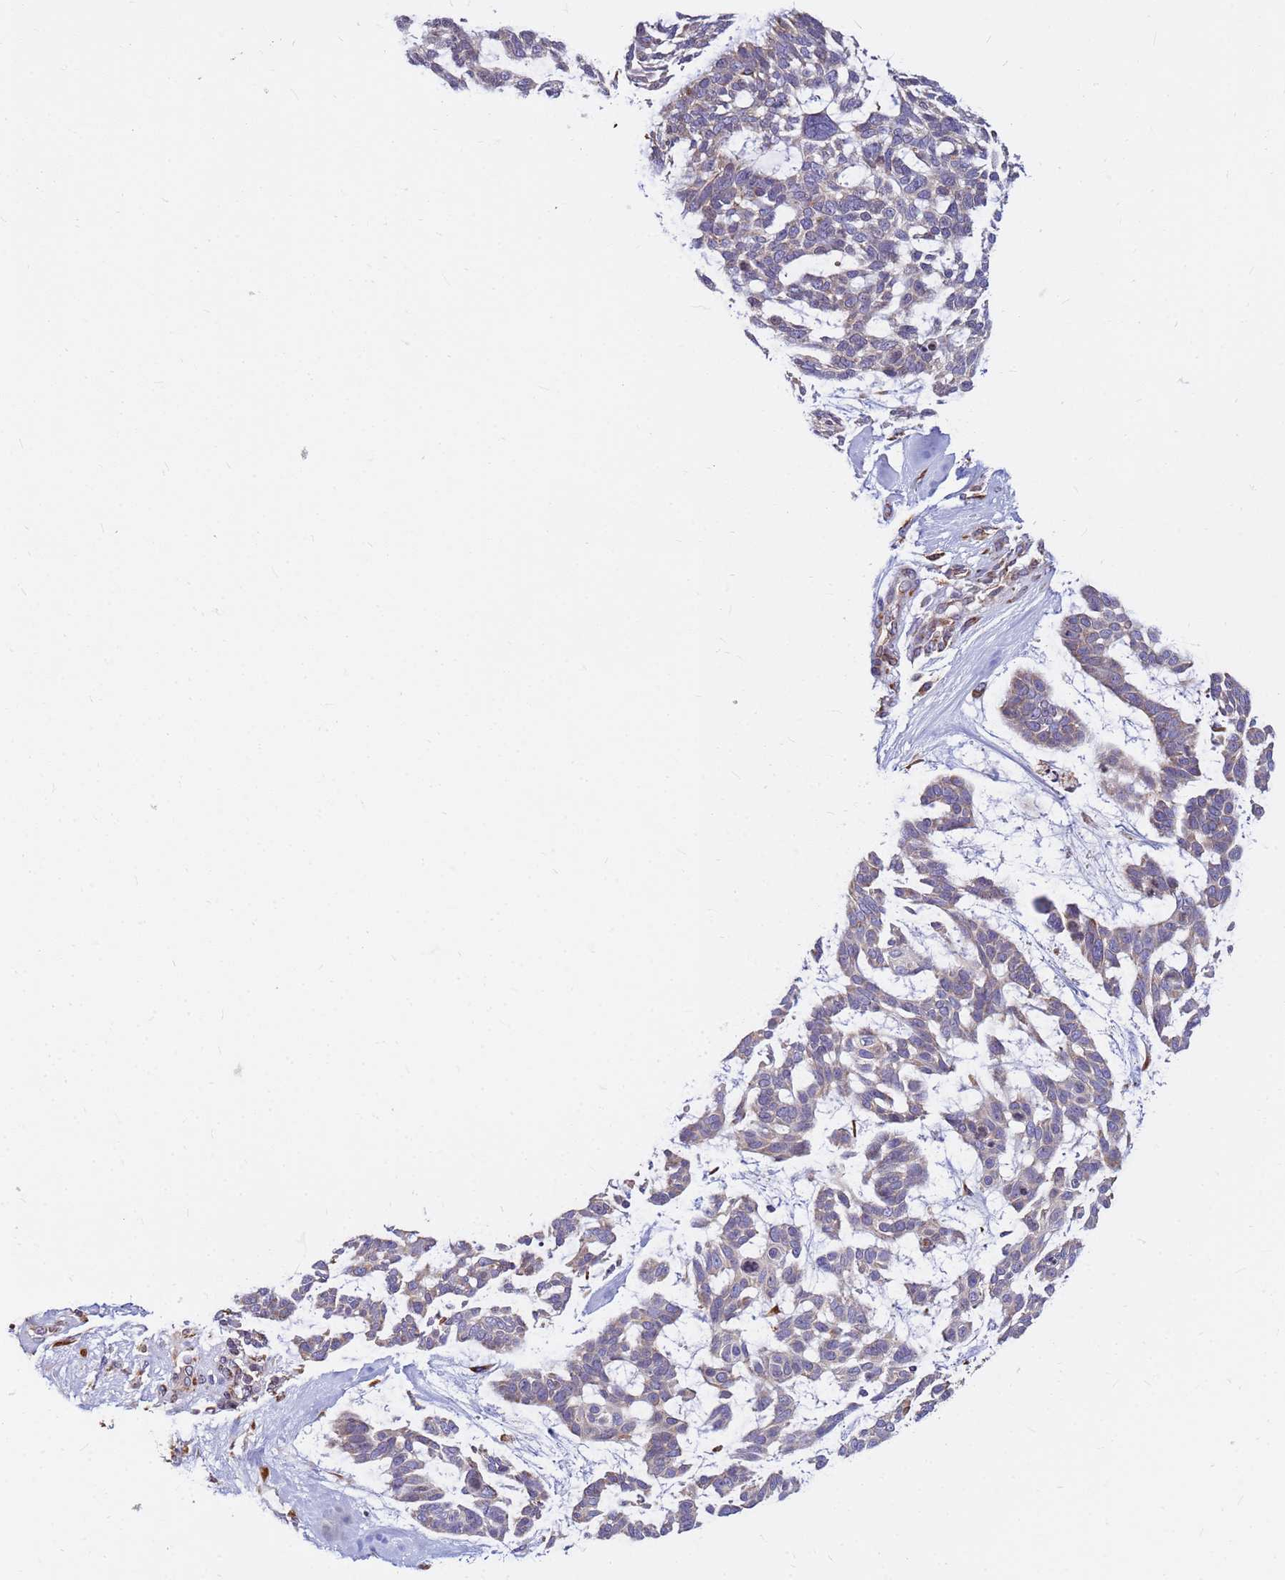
{"staining": {"intensity": "negative", "quantity": "none", "location": "none"}, "tissue": "skin cancer", "cell_type": "Tumor cells", "image_type": "cancer", "snomed": [{"axis": "morphology", "description": "Basal cell carcinoma"}, {"axis": "topography", "description": "Skin"}], "caption": "Skin basal cell carcinoma was stained to show a protein in brown. There is no significant expression in tumor cells.", "gene": "SSR4", "patient": {"sex": "male", "age": 88}}